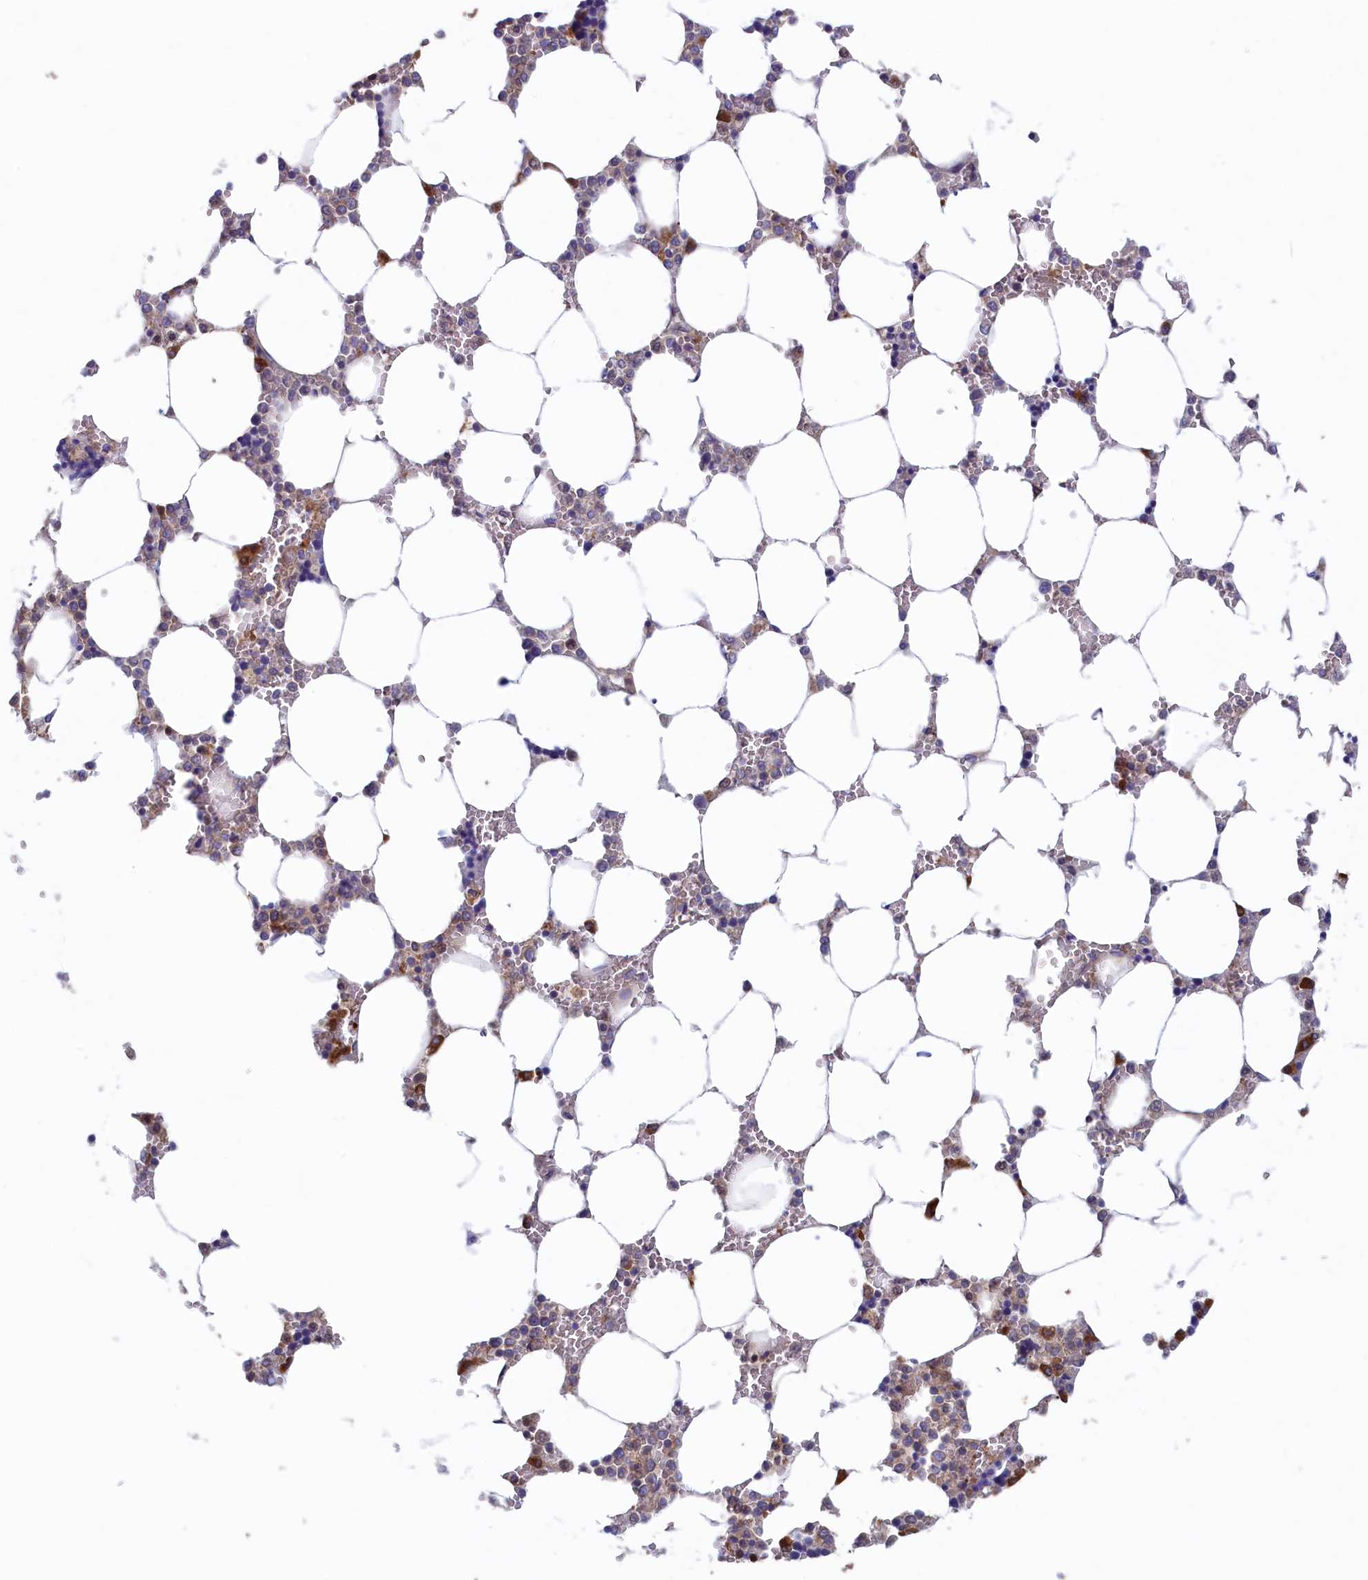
{"staining": {"intensity": "strong", "quantity": "<25%", "location": "cytoplasmic/membranous"}, "tissue": "bone marrow", "cell_type": "Hematopoietic cells", "image_type": "normal", "snomed": [{"axis": "morphology", "description": "Normal tissue, NOS"}, {"axis": "topography", "description": "Bone marrow"}], "caption": "IHC (DAB (3,3'-diaminobenzidine)) staining of normal human bone marrow reveals strong cytoplasmic/membranous protein staining in about <25% of hematopoietic cells. (Brightfield microscopy of DAB IHC at high magnification).", "gene": "SYNDIG1L", "patient": {"sex": "male", "age": 64}}